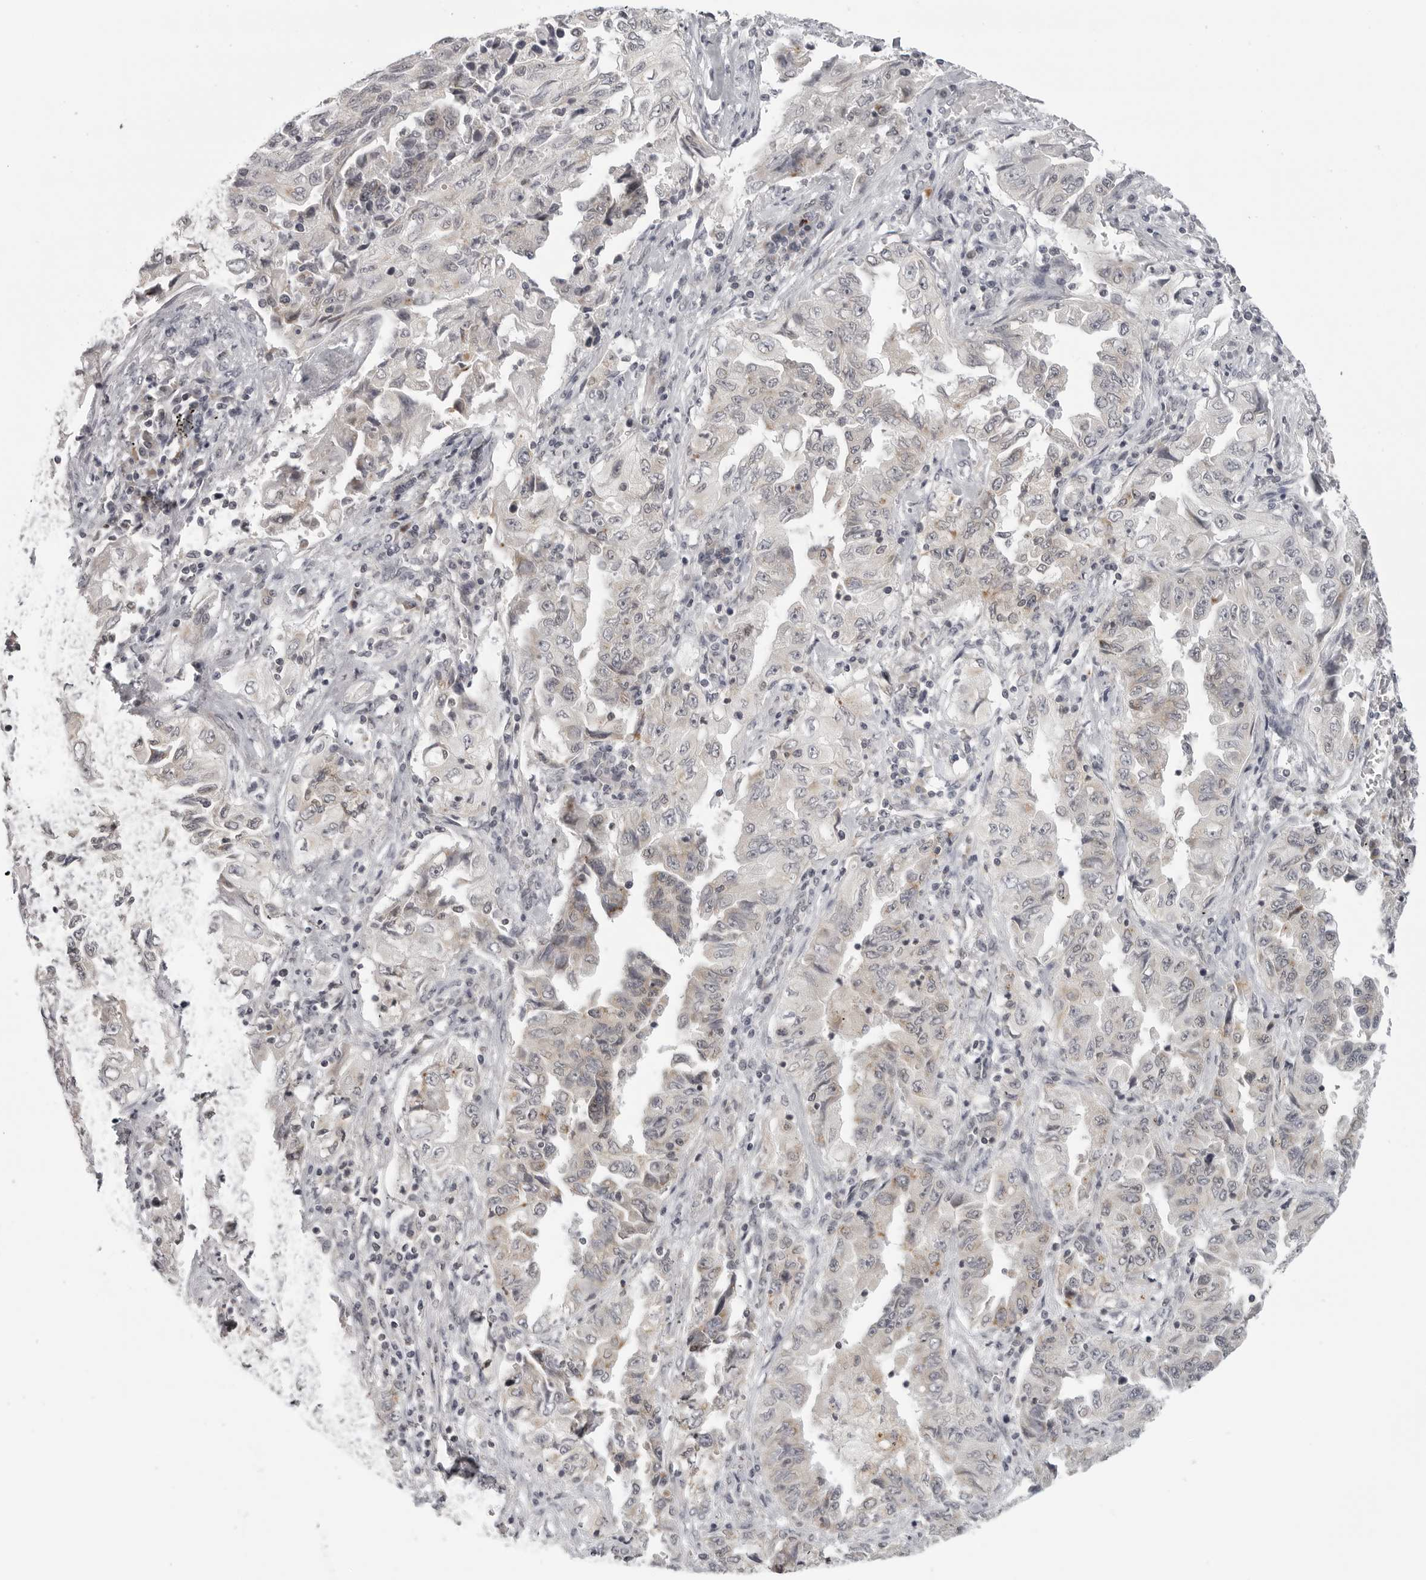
{"staining": {"intensity": "negative", "quantity": "none", "location": "none"}, "tissue": "lung cancer", "cell_type": "Tumor cells", "image_type": "cancer", "snomed": [{"axis": "morphology", "description": "Adenocarcinoma, NOS"}, {"axis": "topography", "description": "Lung"}], "caption": "DAB (3,3'-diaminobenzidine) immunohistochemical staining of human lung cancer (adenocarcinoma) displays no significant staining in tumor cells. (DAB immunohistochemistry (IHC) with hematoxylin counter stain).", "gene": "TUT4", "patient": {"sex": "female", "age": 51}}